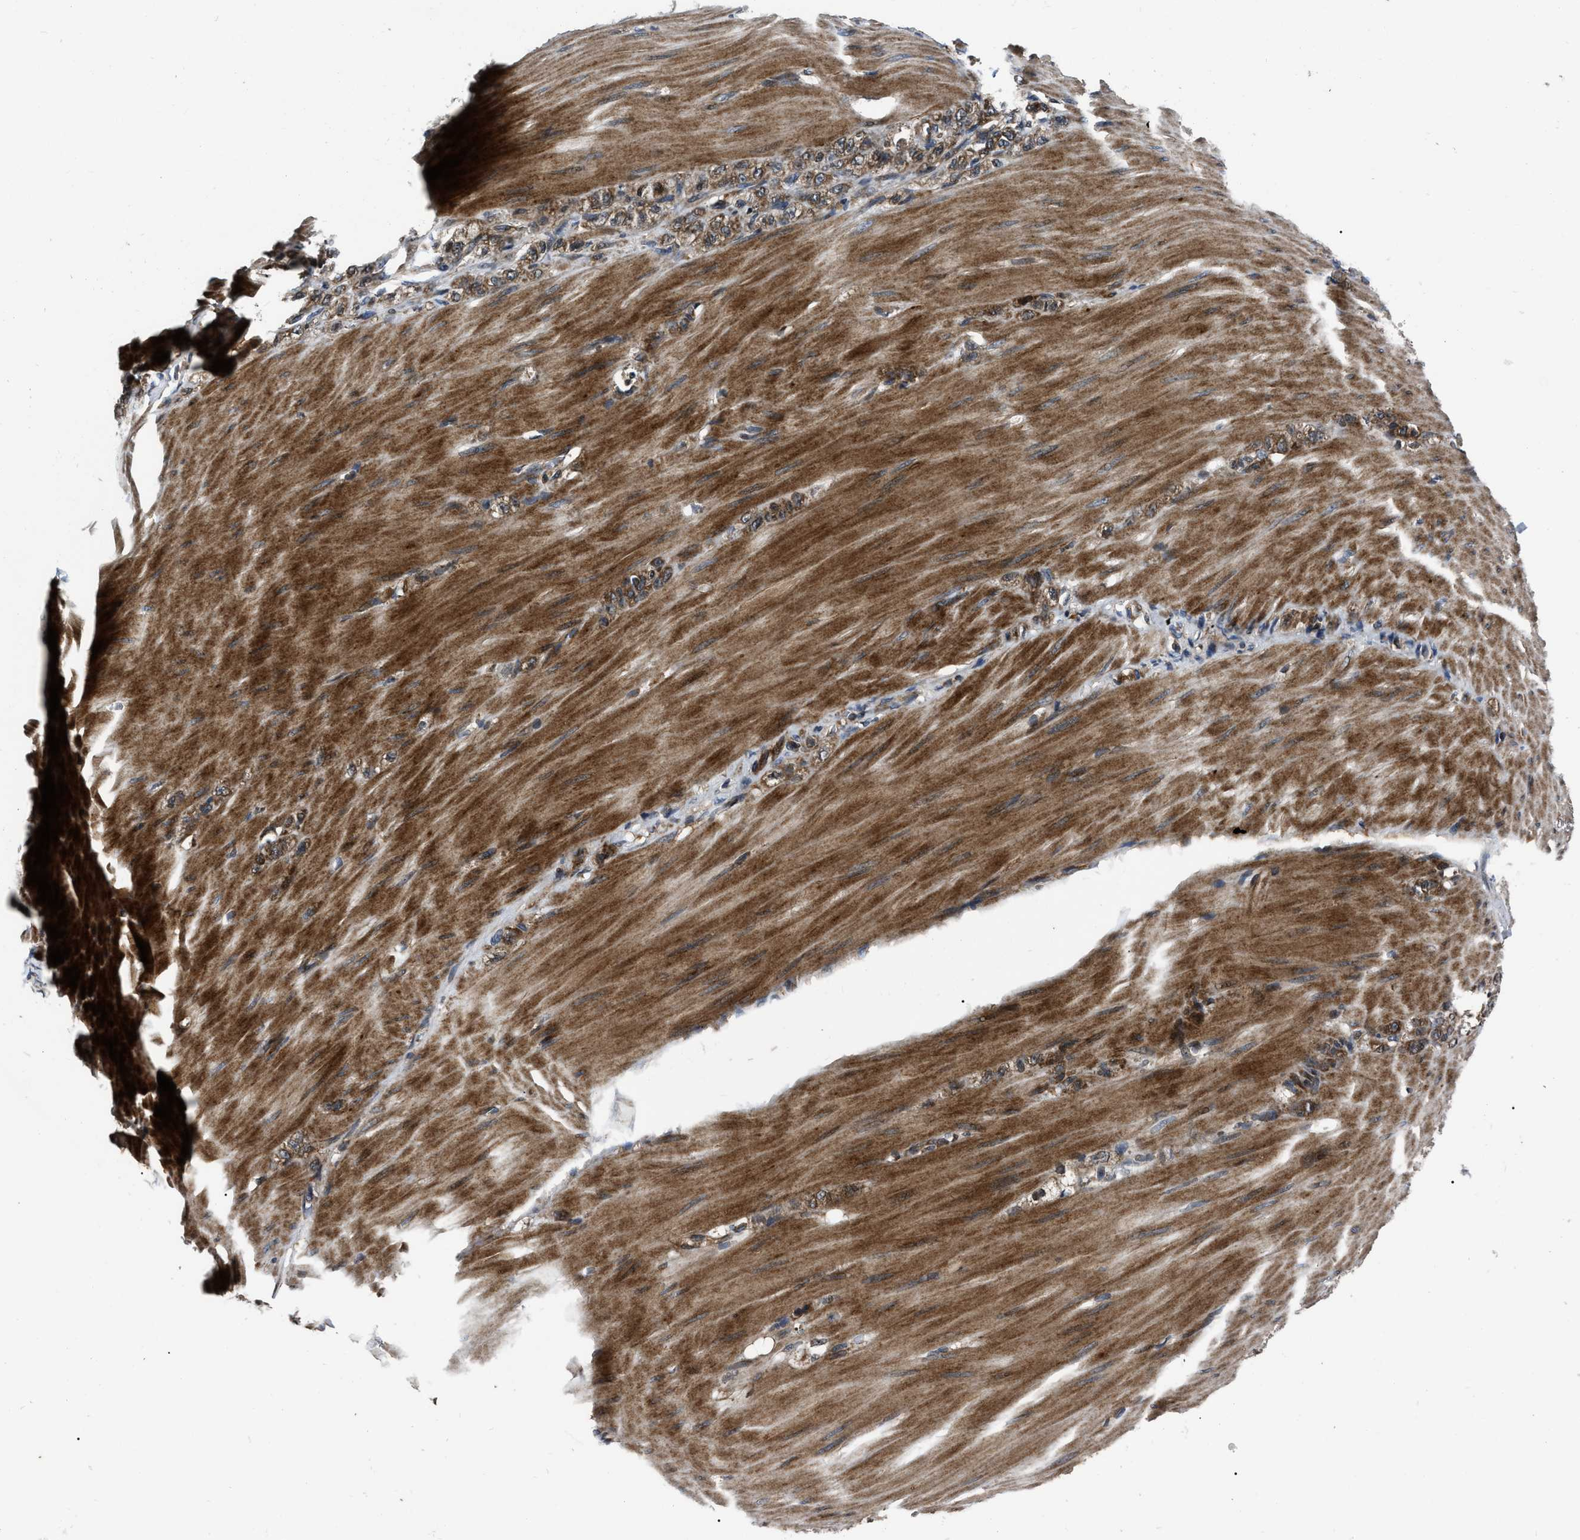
{"staining": {"intensity": "moderate", "quantity": ">75%", "location": "cytoplasmic/membranous"}, "tissue": "stomach cancer", "cell_type": "Tumor cells", "image_type": "cancer", "snomed": [{"axis": "morphology", "description": "Normal tissue, NOS"}, {"axis": "morphology", "description": "Adenocarcinoma, NOS"}, {"axis": "topography", "description": "Stomach"}], "caption": "Immunohistochemical staining of stomach cancer (adenocarcinoma) reveals medium levels of moderate cytoplasmic/membranous protein expression in approximately >75% of tumor cells.", "gene": "PPWD1", "patient": {"sex": "male", "age": 82}}